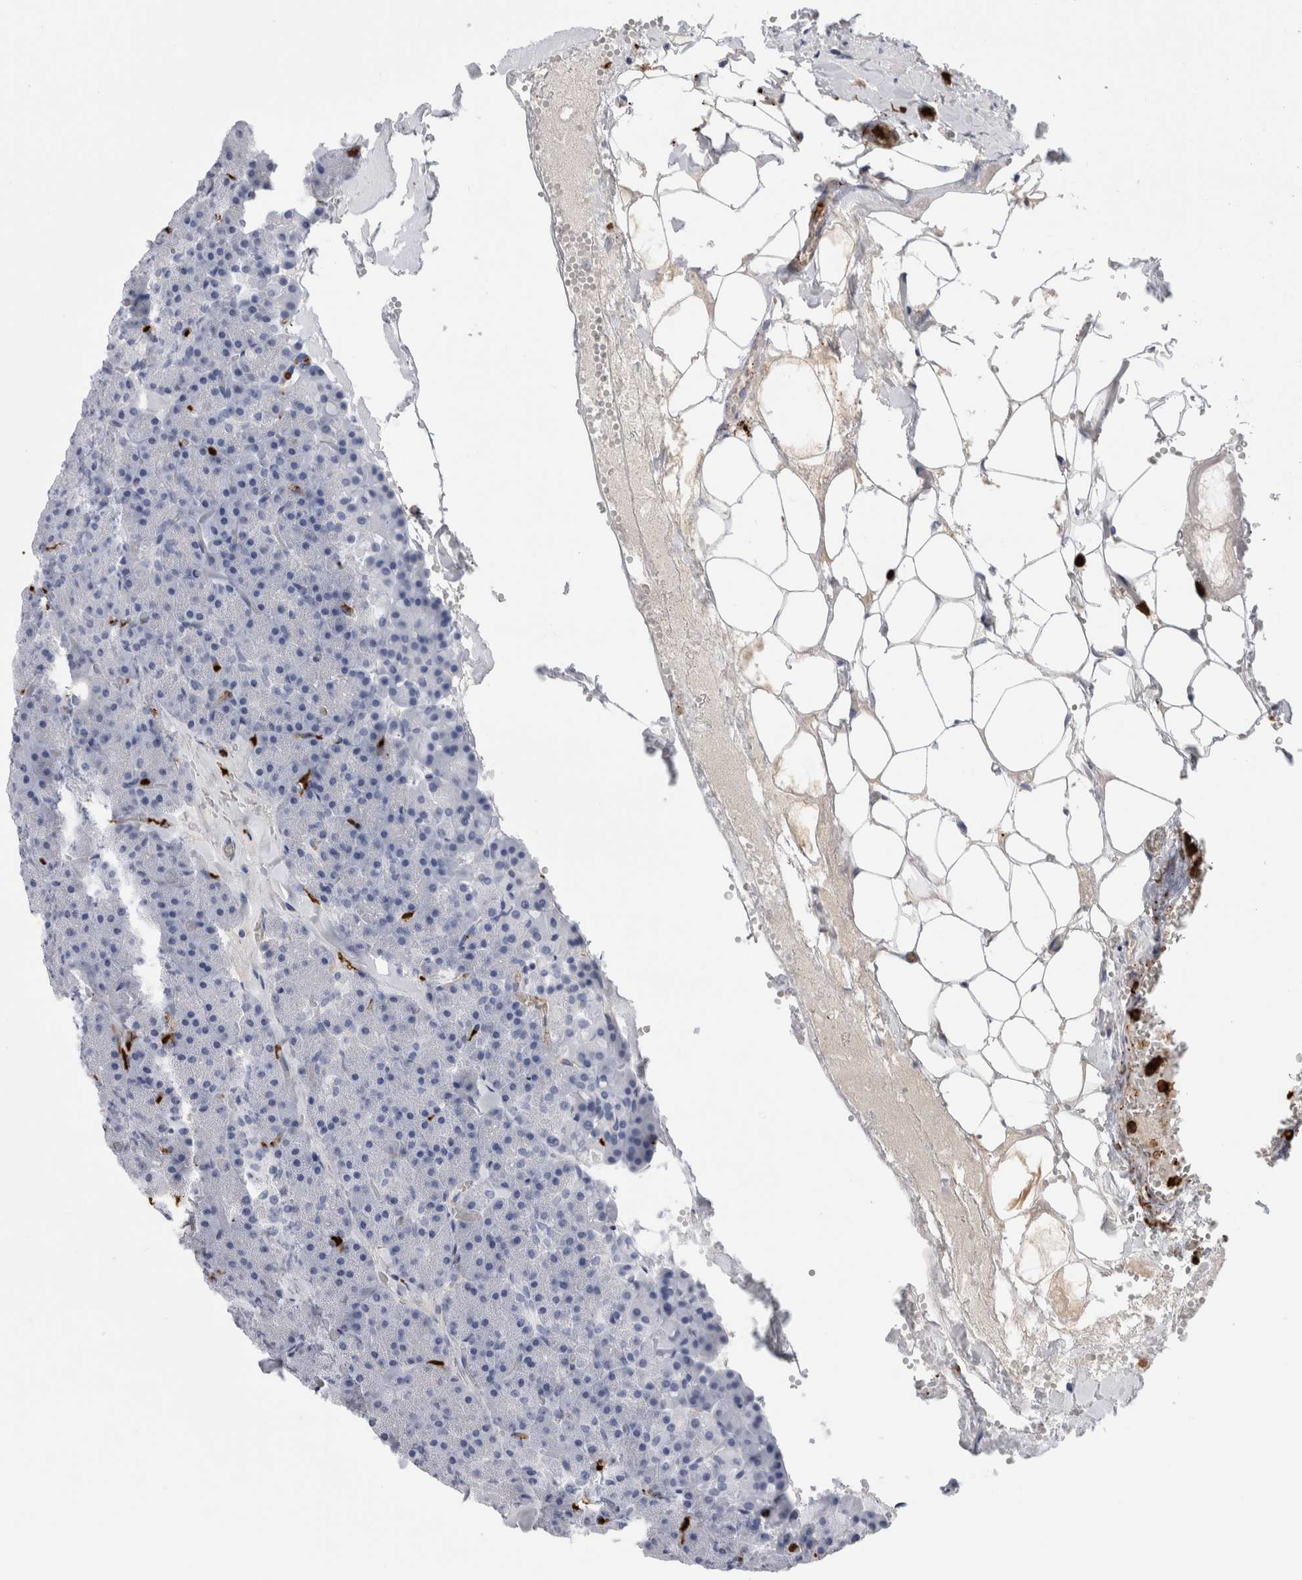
{"staining": {"intensity": "negative", "quantity": "none", "location": "none"}, "tissue": "pancreas", "cell_type": "Exocrine glandular cells", "image_type": "normal", "snomed": [{"axis": "morphology", "description": "Normal tissue, NOS"}, {"axis": "morphology", "description": "Carcinoid, malignant, NOS"}, {"axis": "topography", "description": "Pancreas"}], "caption": "This is a histopathology image of immunohistochemistry (IHC) staining of benign pancreas, which shows no positivity in exocrine glandular cells. (Stains: DAB (3,3'-diaminobenzidine) immunohistochemistry (IHC) with hematoxylin counter stain, Microscopy: brightfield microscopy at high magnification).", "gene": "S100A8", "patient": {"sex": "female", "age": 35}}